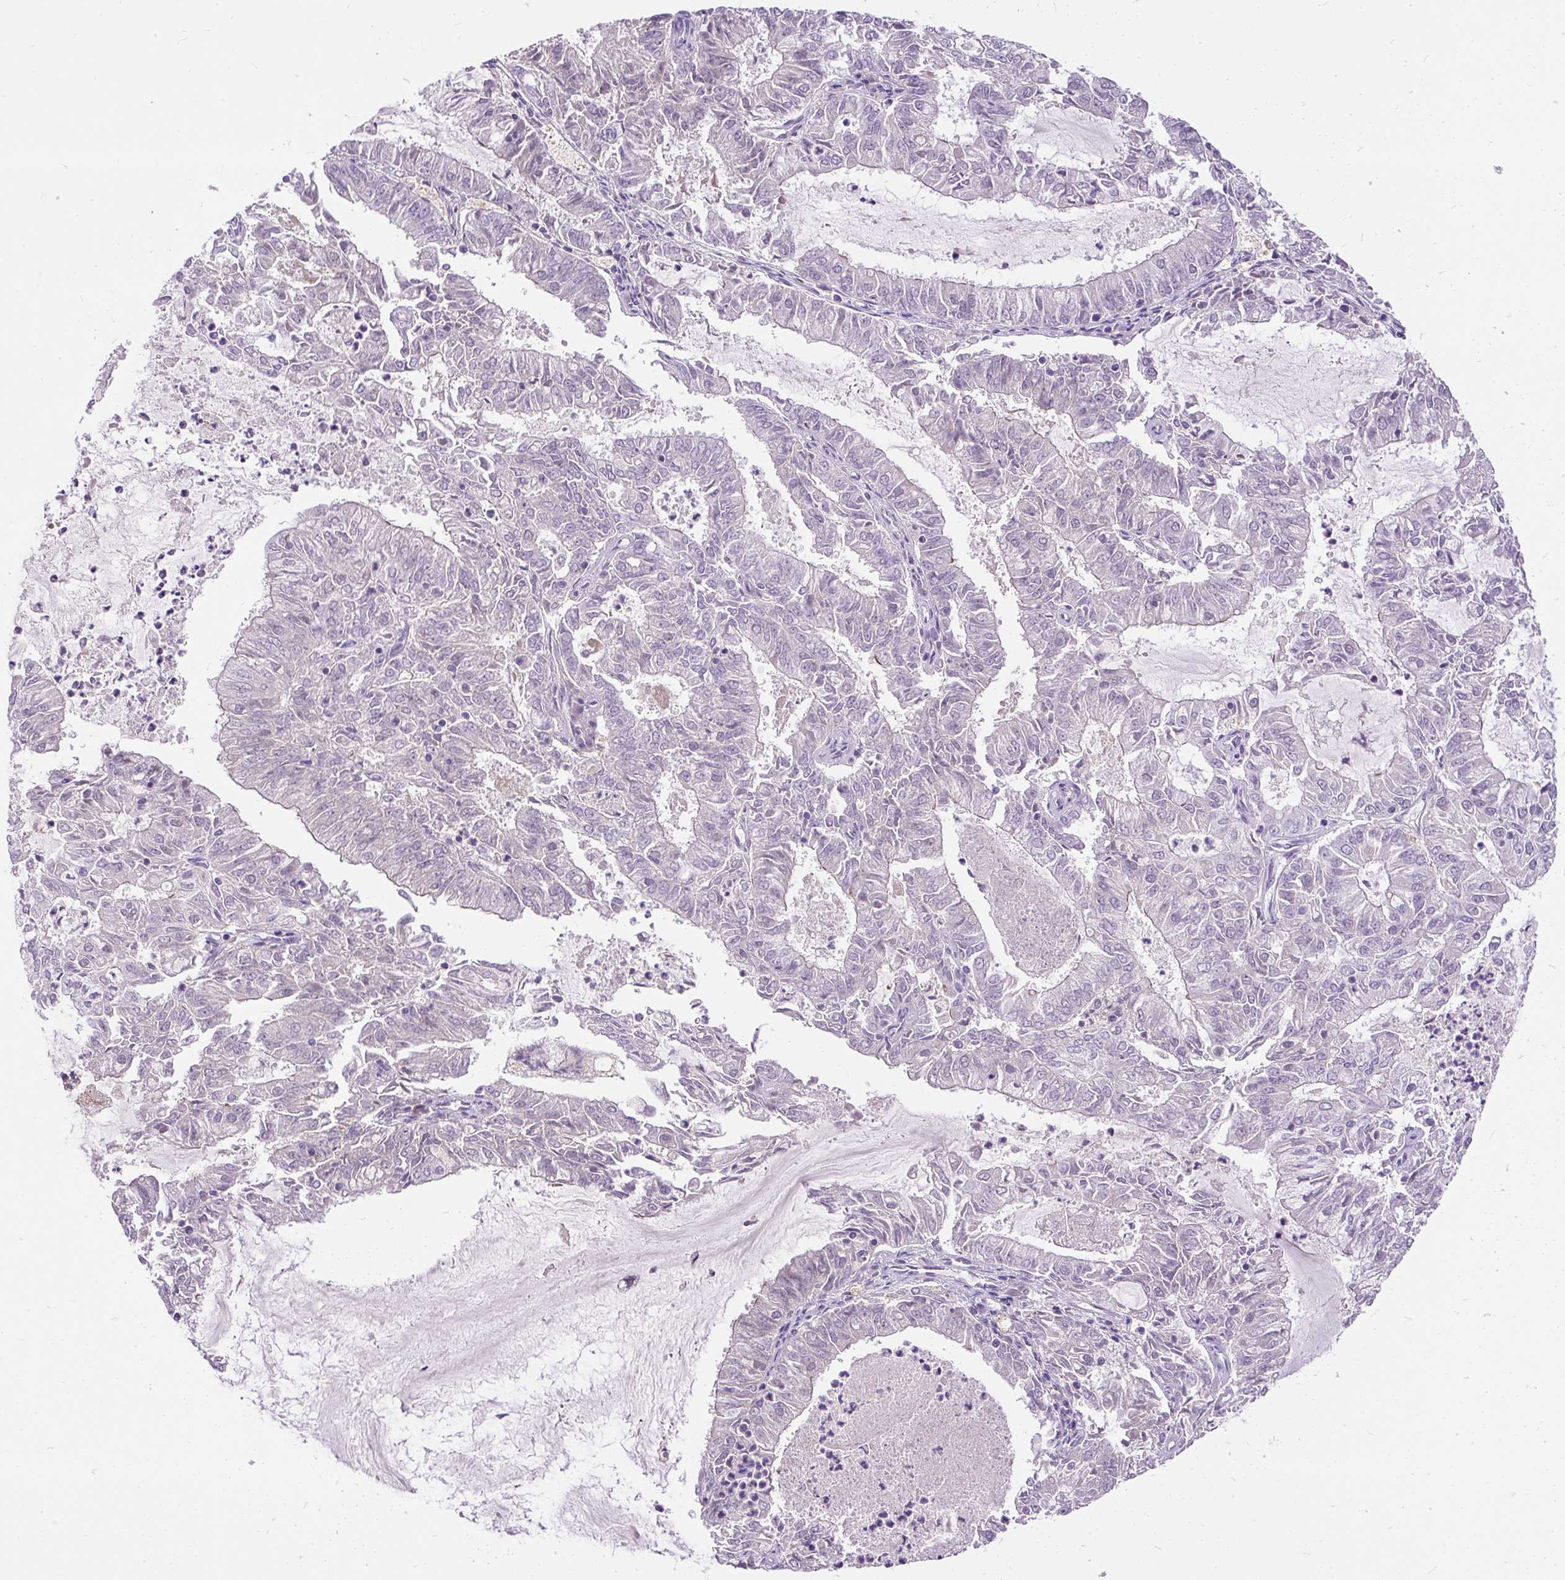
{"staining": {"intensity": "negative", "quantity": "none", "location": "none"}, "tissue": "endometrial cancer", "cell_type": "Tumor cells", "image_type": "cancer", "snomed": [{"axis": "morphology", "description": "Adenocarcinoma, NOS"}, {"axis": "topography", "description": "Endometrium"}], "caption": "The photomicrograph exhibits no significant staining in tumor cells of endometrial cancer (adenocarcinoma). (DAB (3,3'-diaminobenzidine) immunohistochemistry visualized using brightfield microscopy, high magnification).", "gene": "KRTAP20-3", "patient": {"sex": "female", "age": 57}}